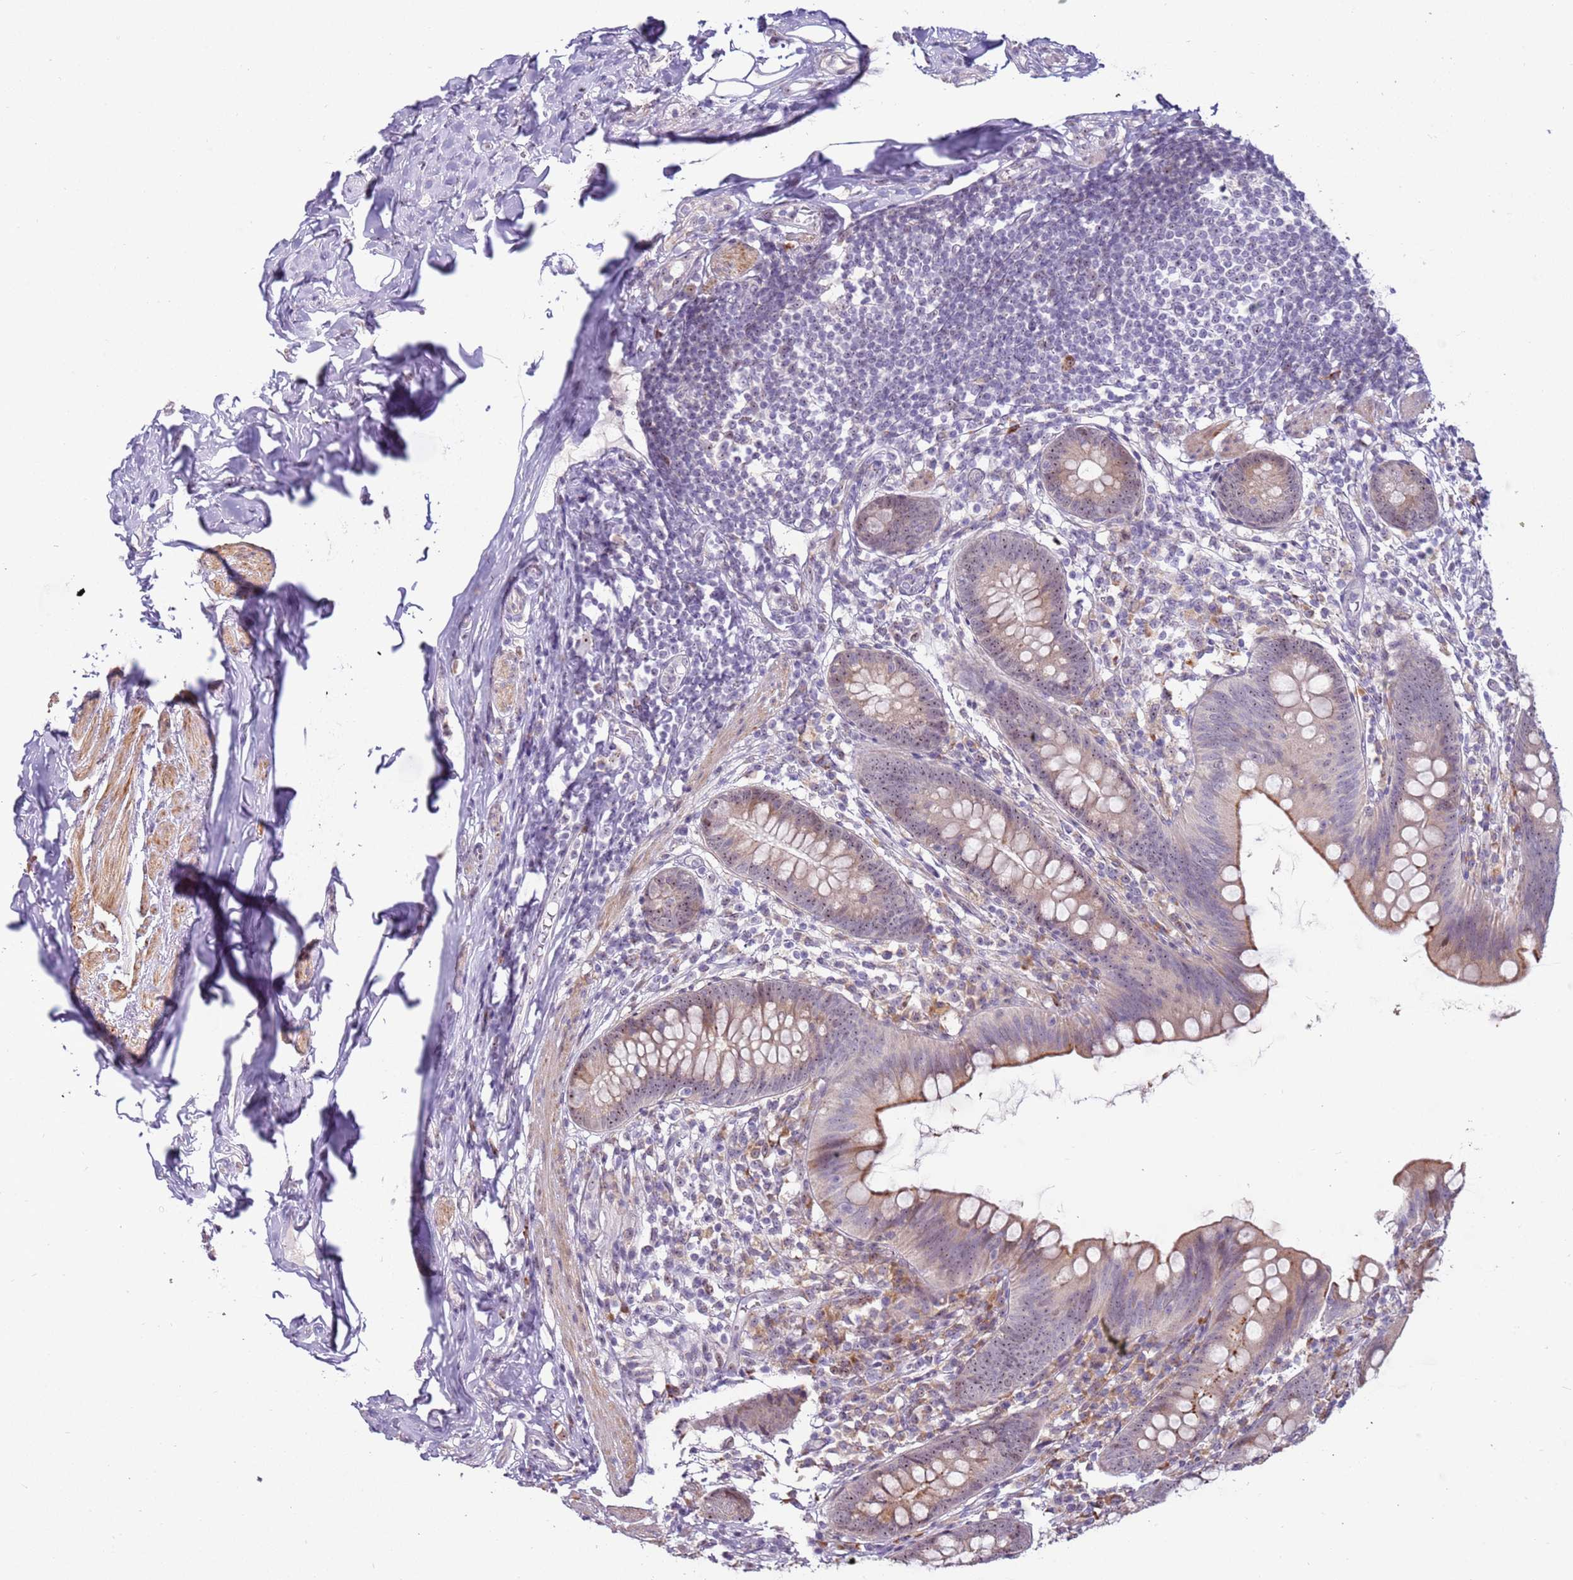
{"staining": {"intensity": "moderate", "quantity": "25%-75%", "location": "cytoplasmic/membranous,nuclear"}, "tissue": "appendix", "cell_type": "Glandular cells", "image_type": "normal", "snomed": [{"axis": "morphology", "description": "Normal tissue, NOS"}, {"axis": "topography", "description": "Appendix"}], "caption": "IHC image of unremarkable human appendix stained for a protein (brown), which shows medium levels of moderate cytoplasmic/membranous,nuclear staining in approximately 25%-75% of glandular cells.", "gene": "UCMA", "patient": {"sex": "female", "age": 62}}